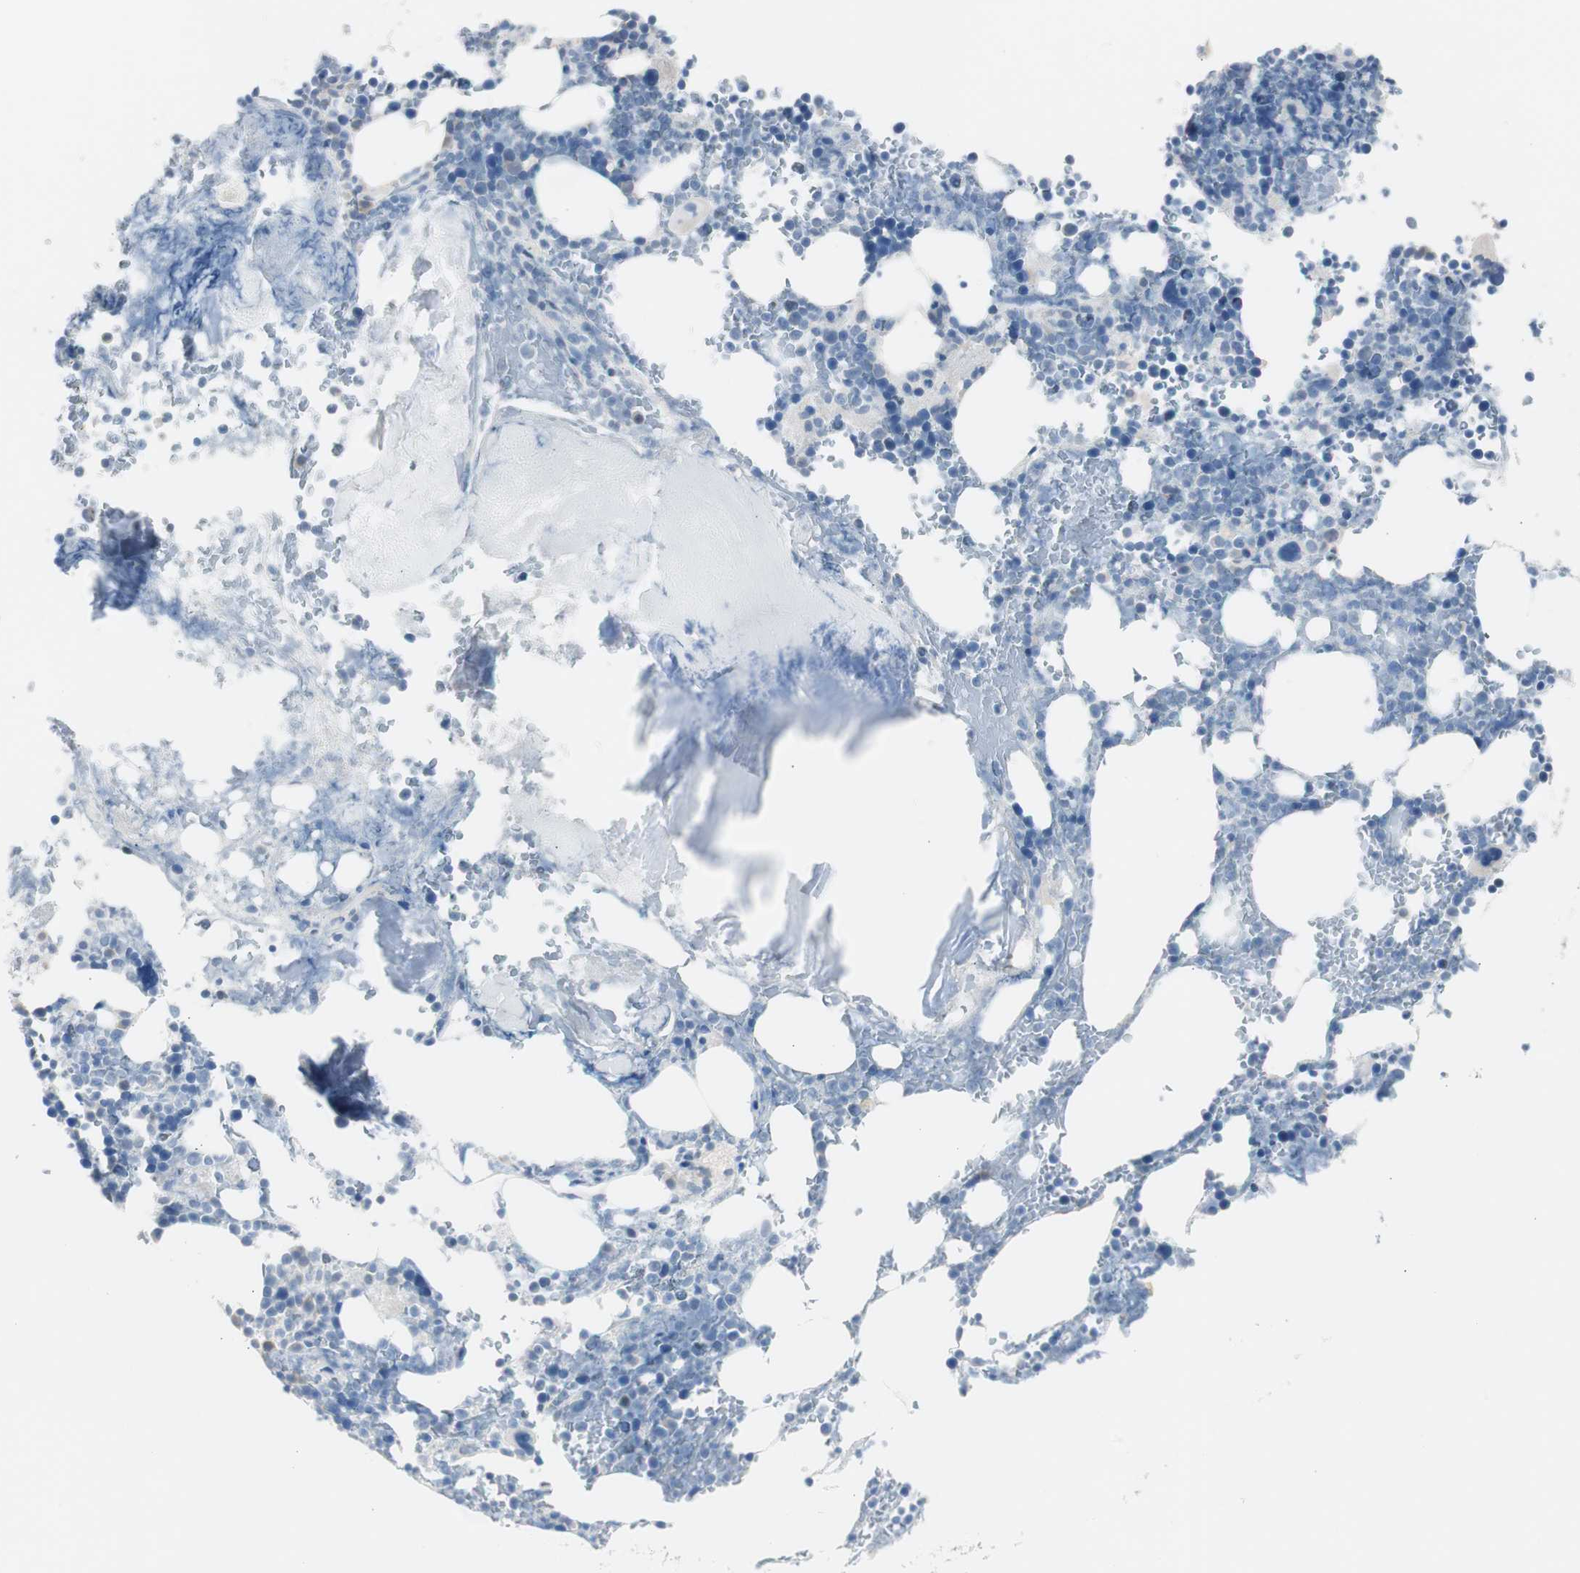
{"staining": {"intensity": "weak", "quantity": "<25%", "location": "cytoplasmic/membranous"}, "tissue": "bone marrow", "cell_type": "Hematopoietic cells", "image_type": "normal", "snomed": [{"axis": "morphology", "description": "Normal tissue, NOS"}, {"axis": "topography", "description": "Bone marrow"}], "caption": "Human bone marrow stained for a protein using IHC displays no positivity in hematopoietic cells.", "gene": "S100A7A", "patient": {"sex": "female", "age": 66}}